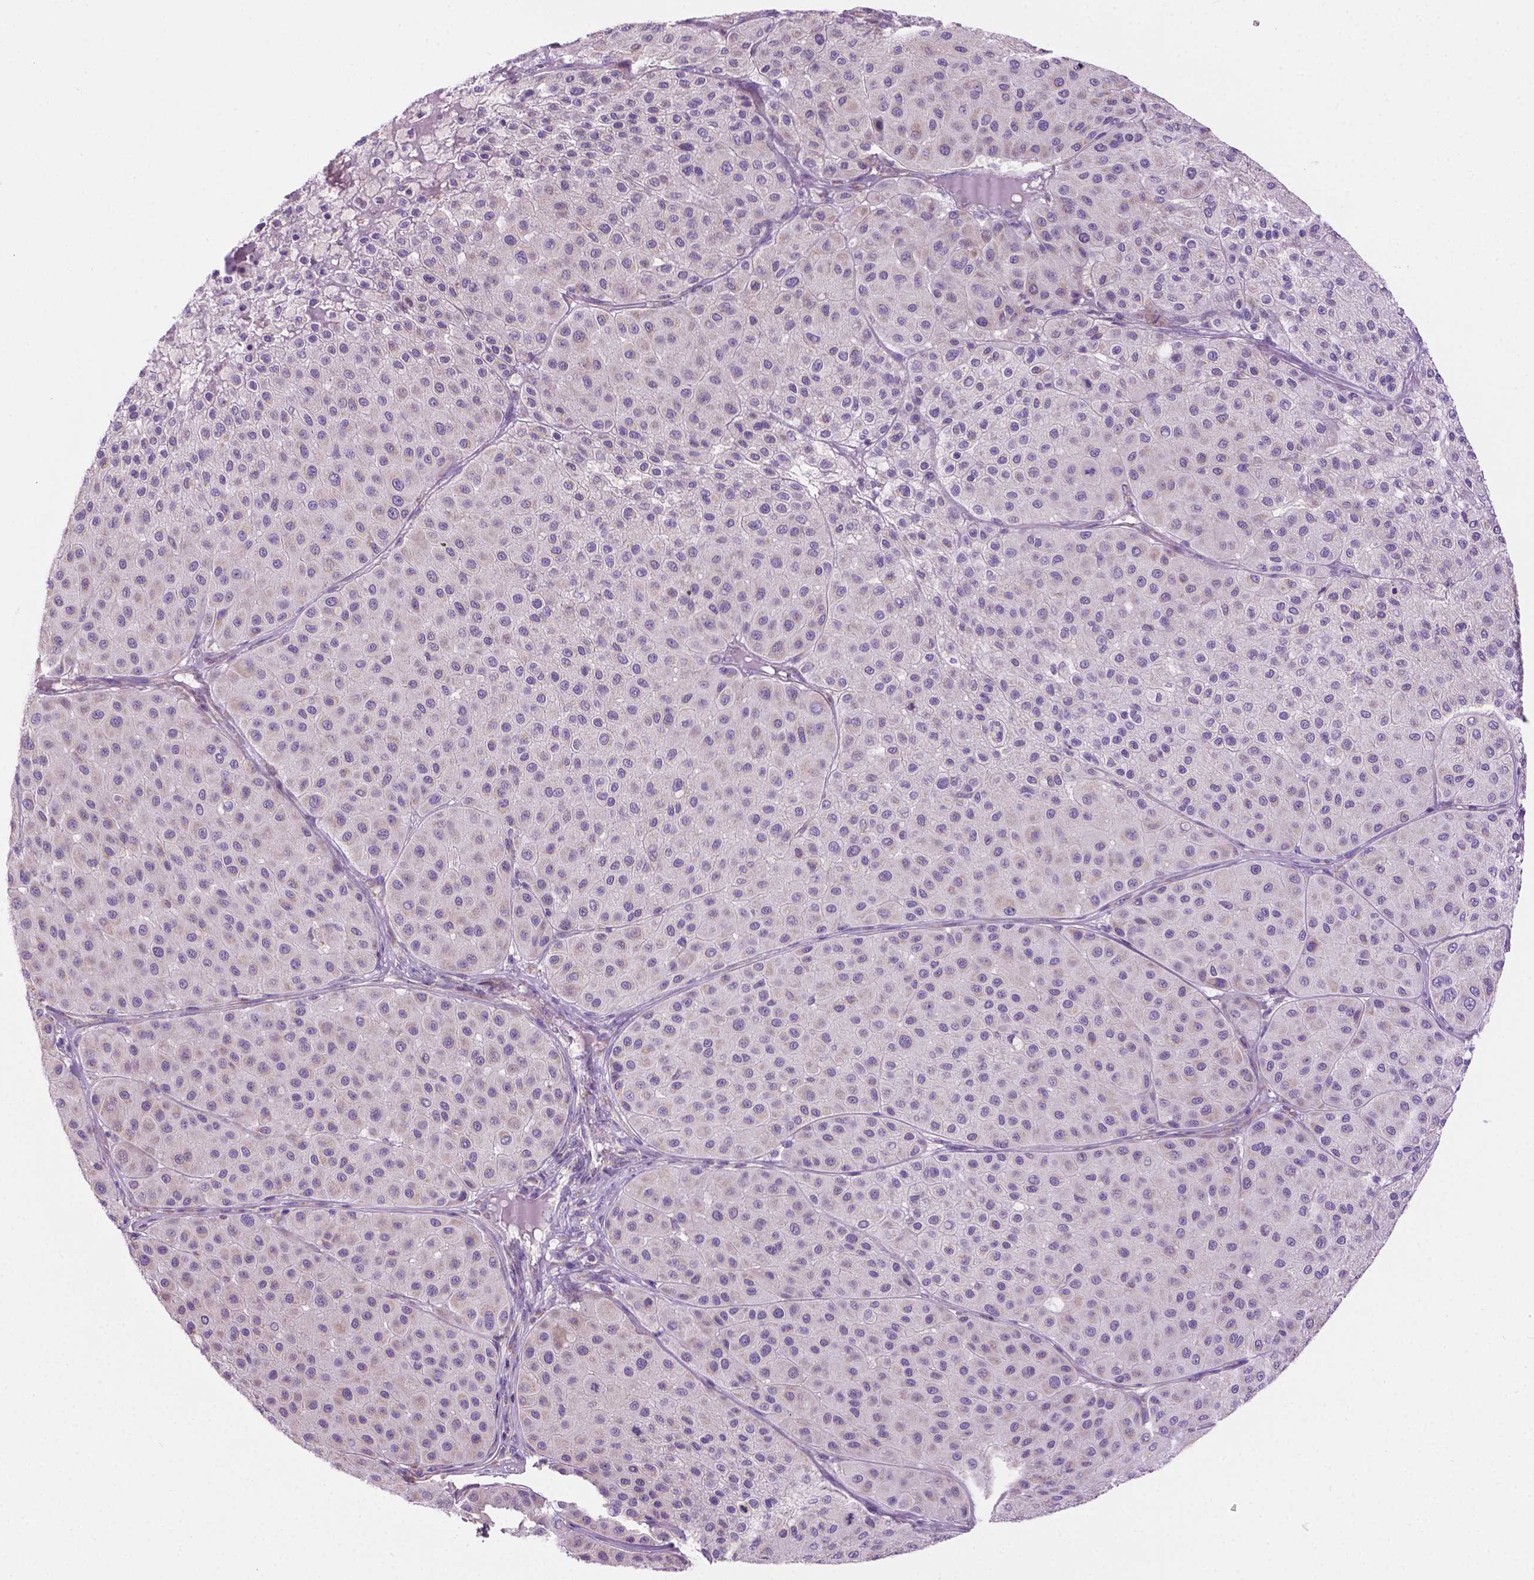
{"staining": {"intensity": "negative", "quantity": "none", "location": "none"}, "tissue": "melanoma", "cell_type": "Tumor cells", "image_type": "cancer", "snomed": [{"axis": "morphology", "description": "Malignant melanoma, Metastatic site"}, {"axis": "topography", "description": "Smooth muscle"}], "caption": "Melanoma was stained to show a protein in brown. There is no significant positivity in tumor cells.", "gene": "CSPG5", "patient": {"sex": "male", "age": 41}}